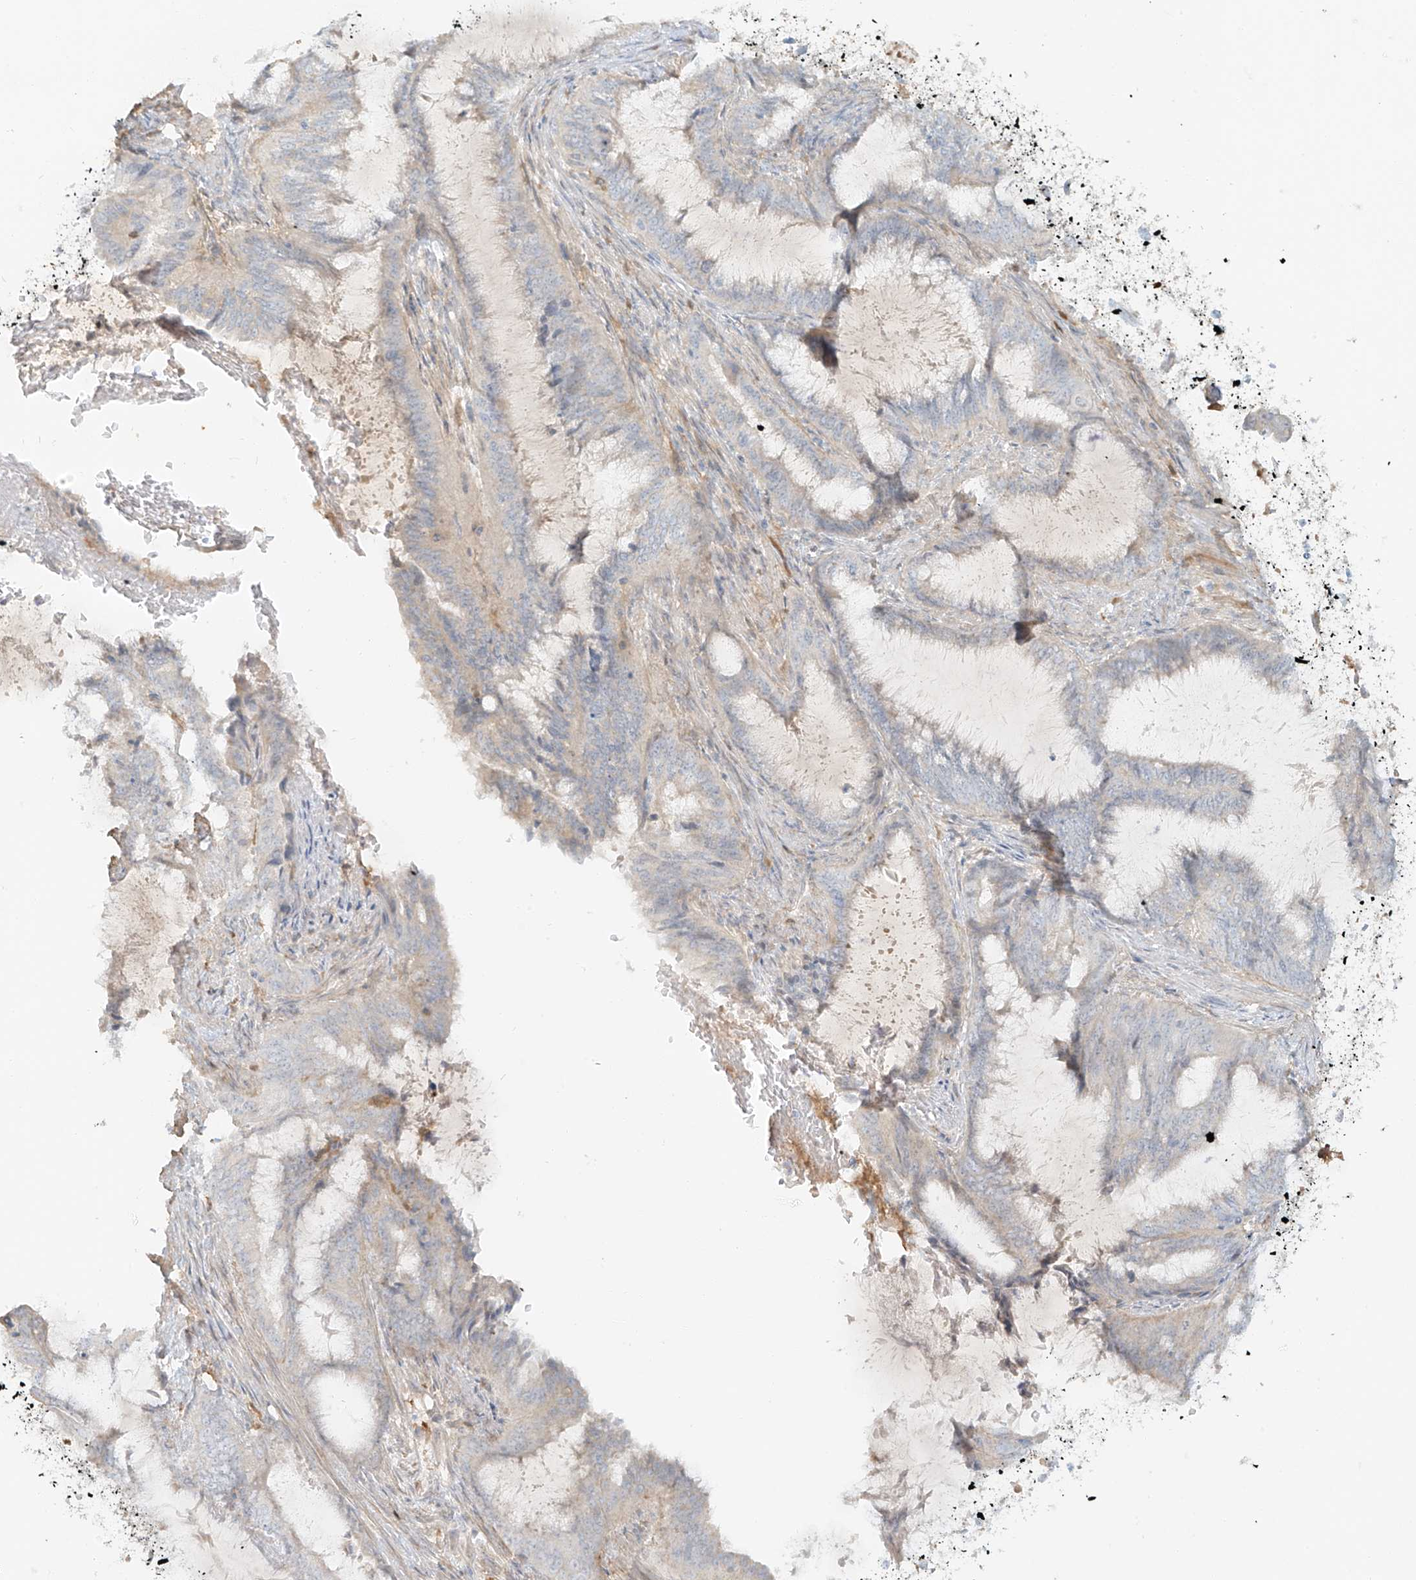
{"staining": {"intensity": "negative", "quantity": "none", "location": "none"}, "tissue": "endometrial cancer", "cell_type": "Tumor cells", "image_type": "cancer", "snomed": [{"axis": "morphology", "description": "Adenocarcinoma, NOS"}, {"axis": "topography", "description": "Endometrium"}], "caption": "This micrograph is of endometrial adenocarcinoma stained with immunohistochemistry to label a protein in brown with the nuclei are counter-stained blue. There is no positivity in tumor cells. Brightfield microscopy of immunohistochemistry stained with DAB (brown) and hematoxylin (blue), captured at high magnification.", "gene": "UPK1B", "patient": {"sex": "female", "age": 51}}